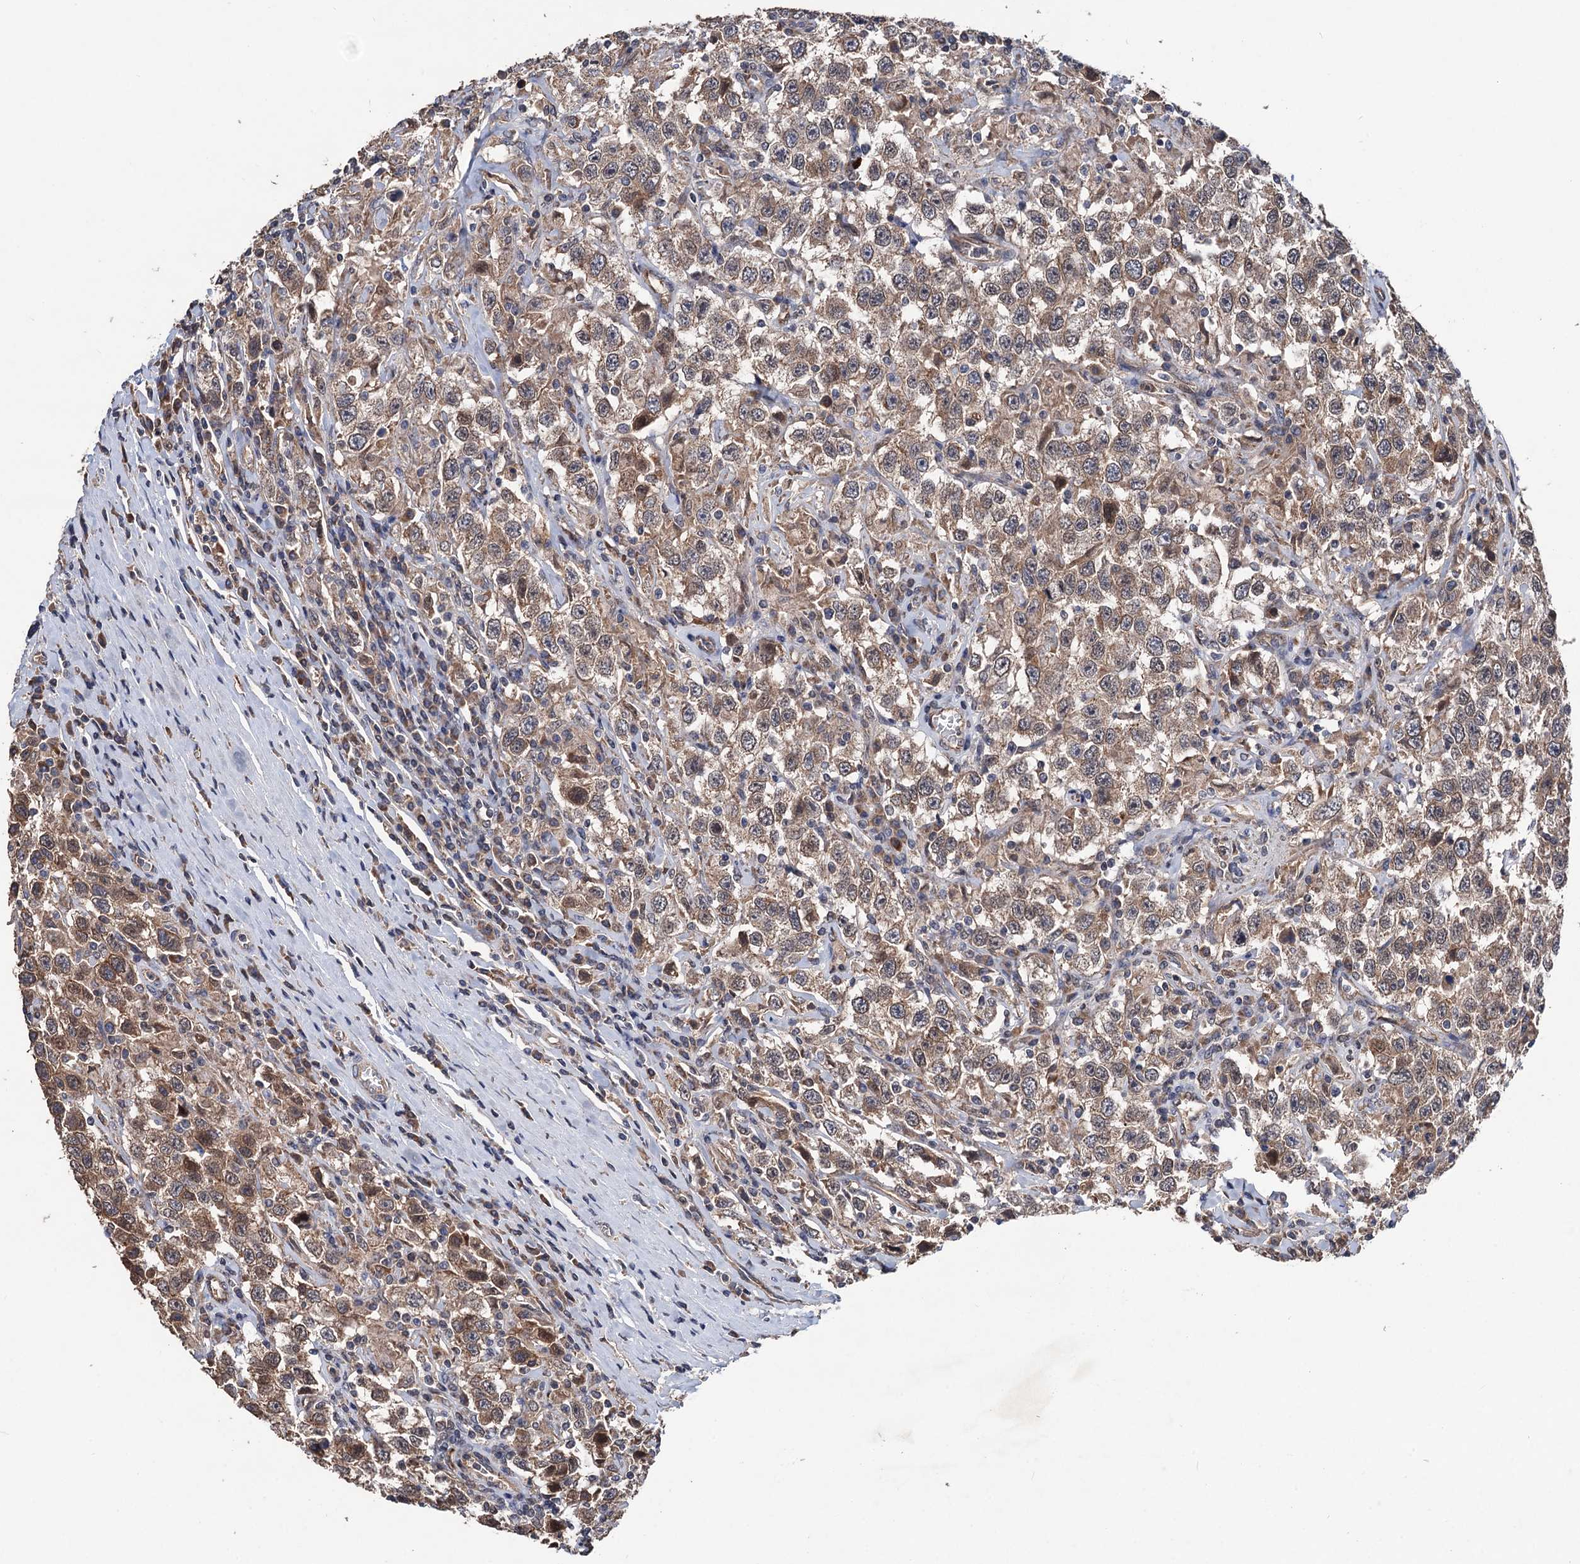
{"staining": {"intensity": "moderate", "quantity": ">75%", "location": "cytoplasmic/membranous"}, "tissue": "testis cancer", "cell_type": "Tumor cells", "image_type": "cancer", "snomed": [{"axis": "morphology", "description": "Seminoma, NOS"}, {"axis": "topography", "description": "Testis"}], "caption": "There is medium levels of moderate cytoplasmic/membranous positivity in tumor cells of testis cancer, as demonstrated by immunohistochemical staining (brown color).", "gene": "DGLUCY", "patient": {"sex": "male", "age": 41}}